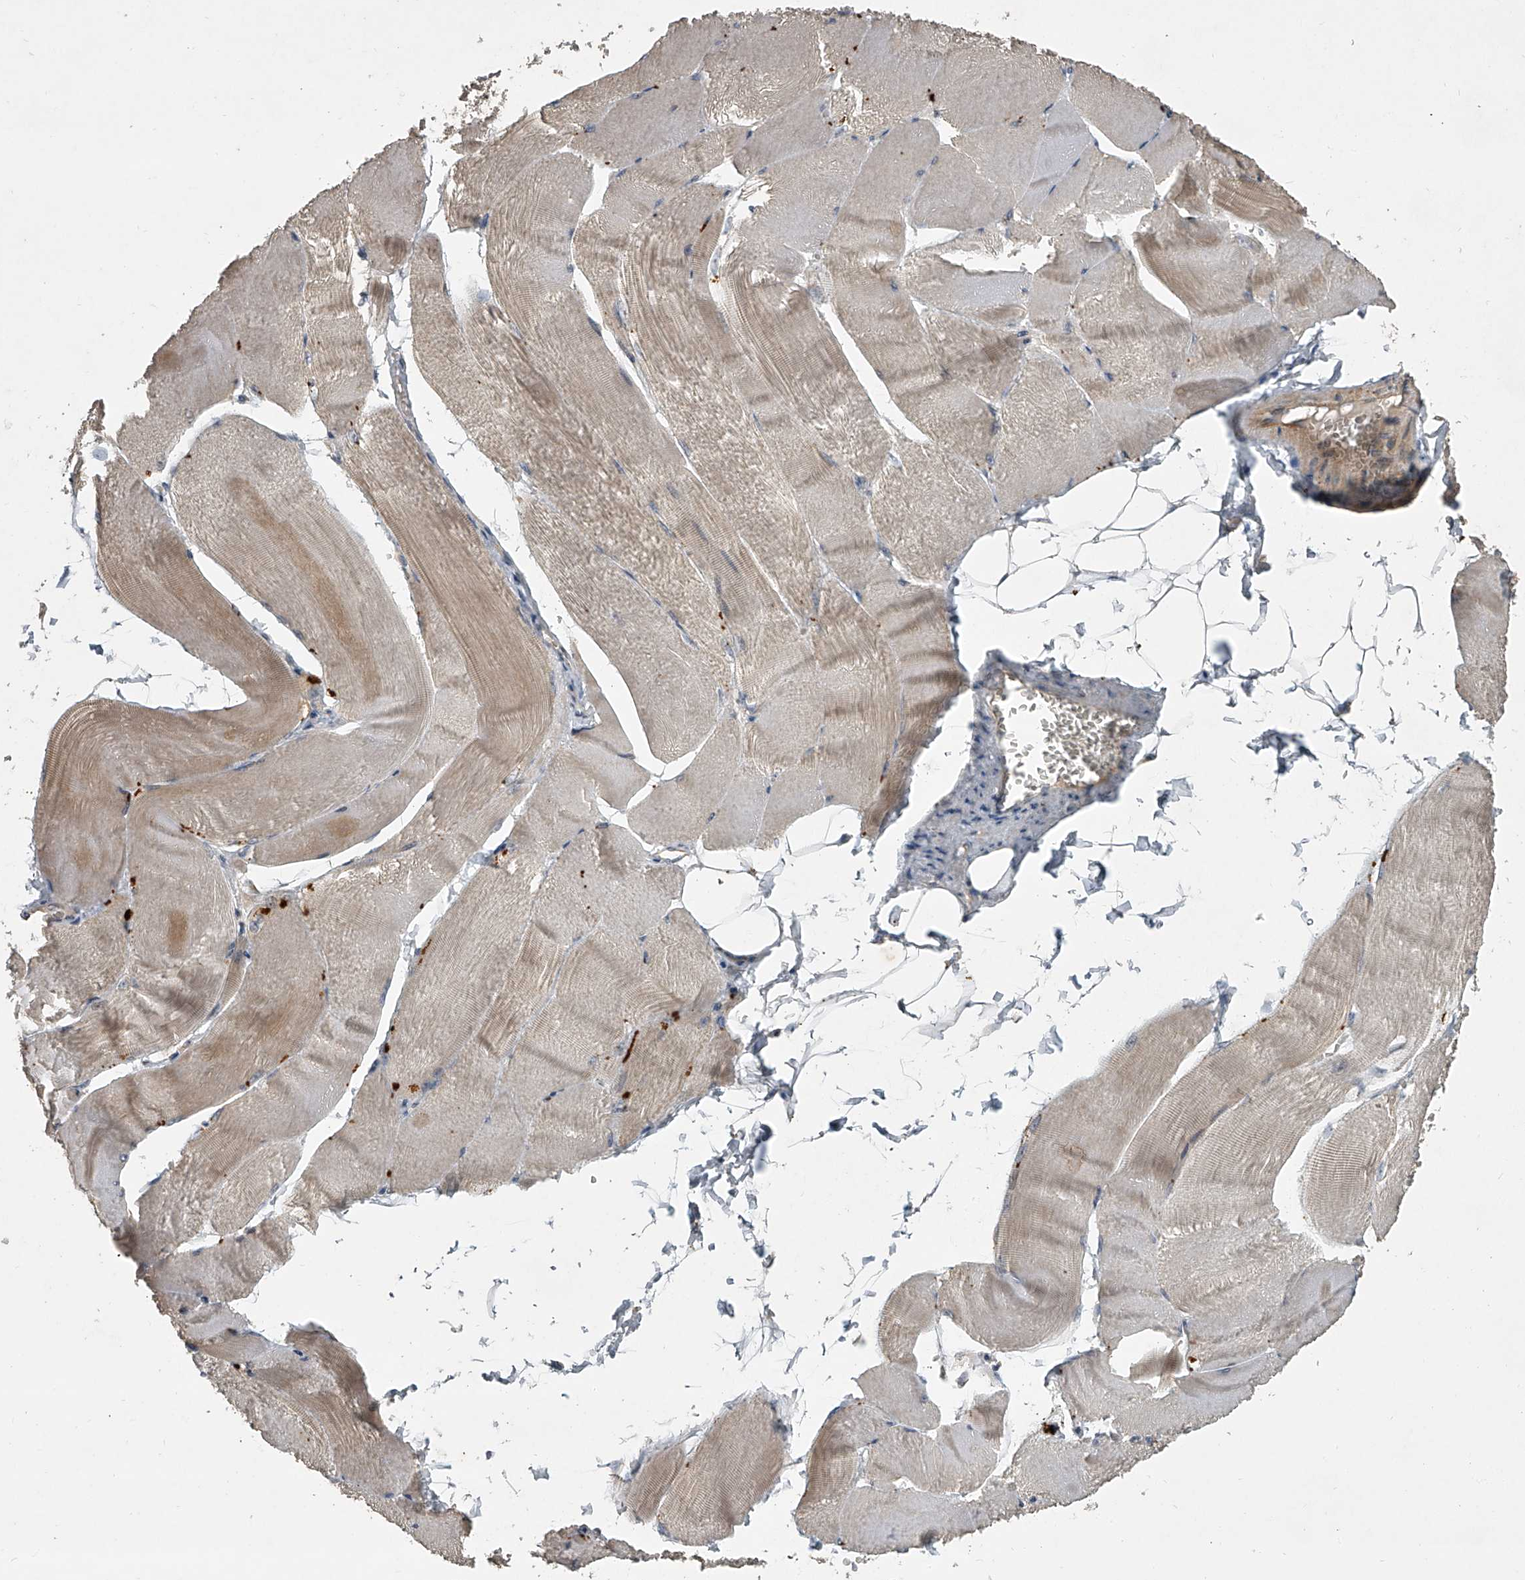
{"staining": {"intensity": "moderate", "quantity": "25%-75%", "location": "cytoplasmic/membranous"}, "tissue": "skeletal muscle", "cell_type": "Myocytes", "image_type": "normal", "snomed": [{"axis": "morphology", "description": "Normal tissue, NOS"}, {"axis": "morphology", "description": "Basal cell carcinoma"}, {"axis": "topography", "description": "Skeletal muscle"}], "caption": "Protein expression by immunohistochemistry (IHC) reveals moderate cytoplasmic/membranous positivity in approximately 25%-75% of myocytes in benign skeletal muscle.", "gene": "DOCK9", "patient": {"sex": "female", "age": 64}}